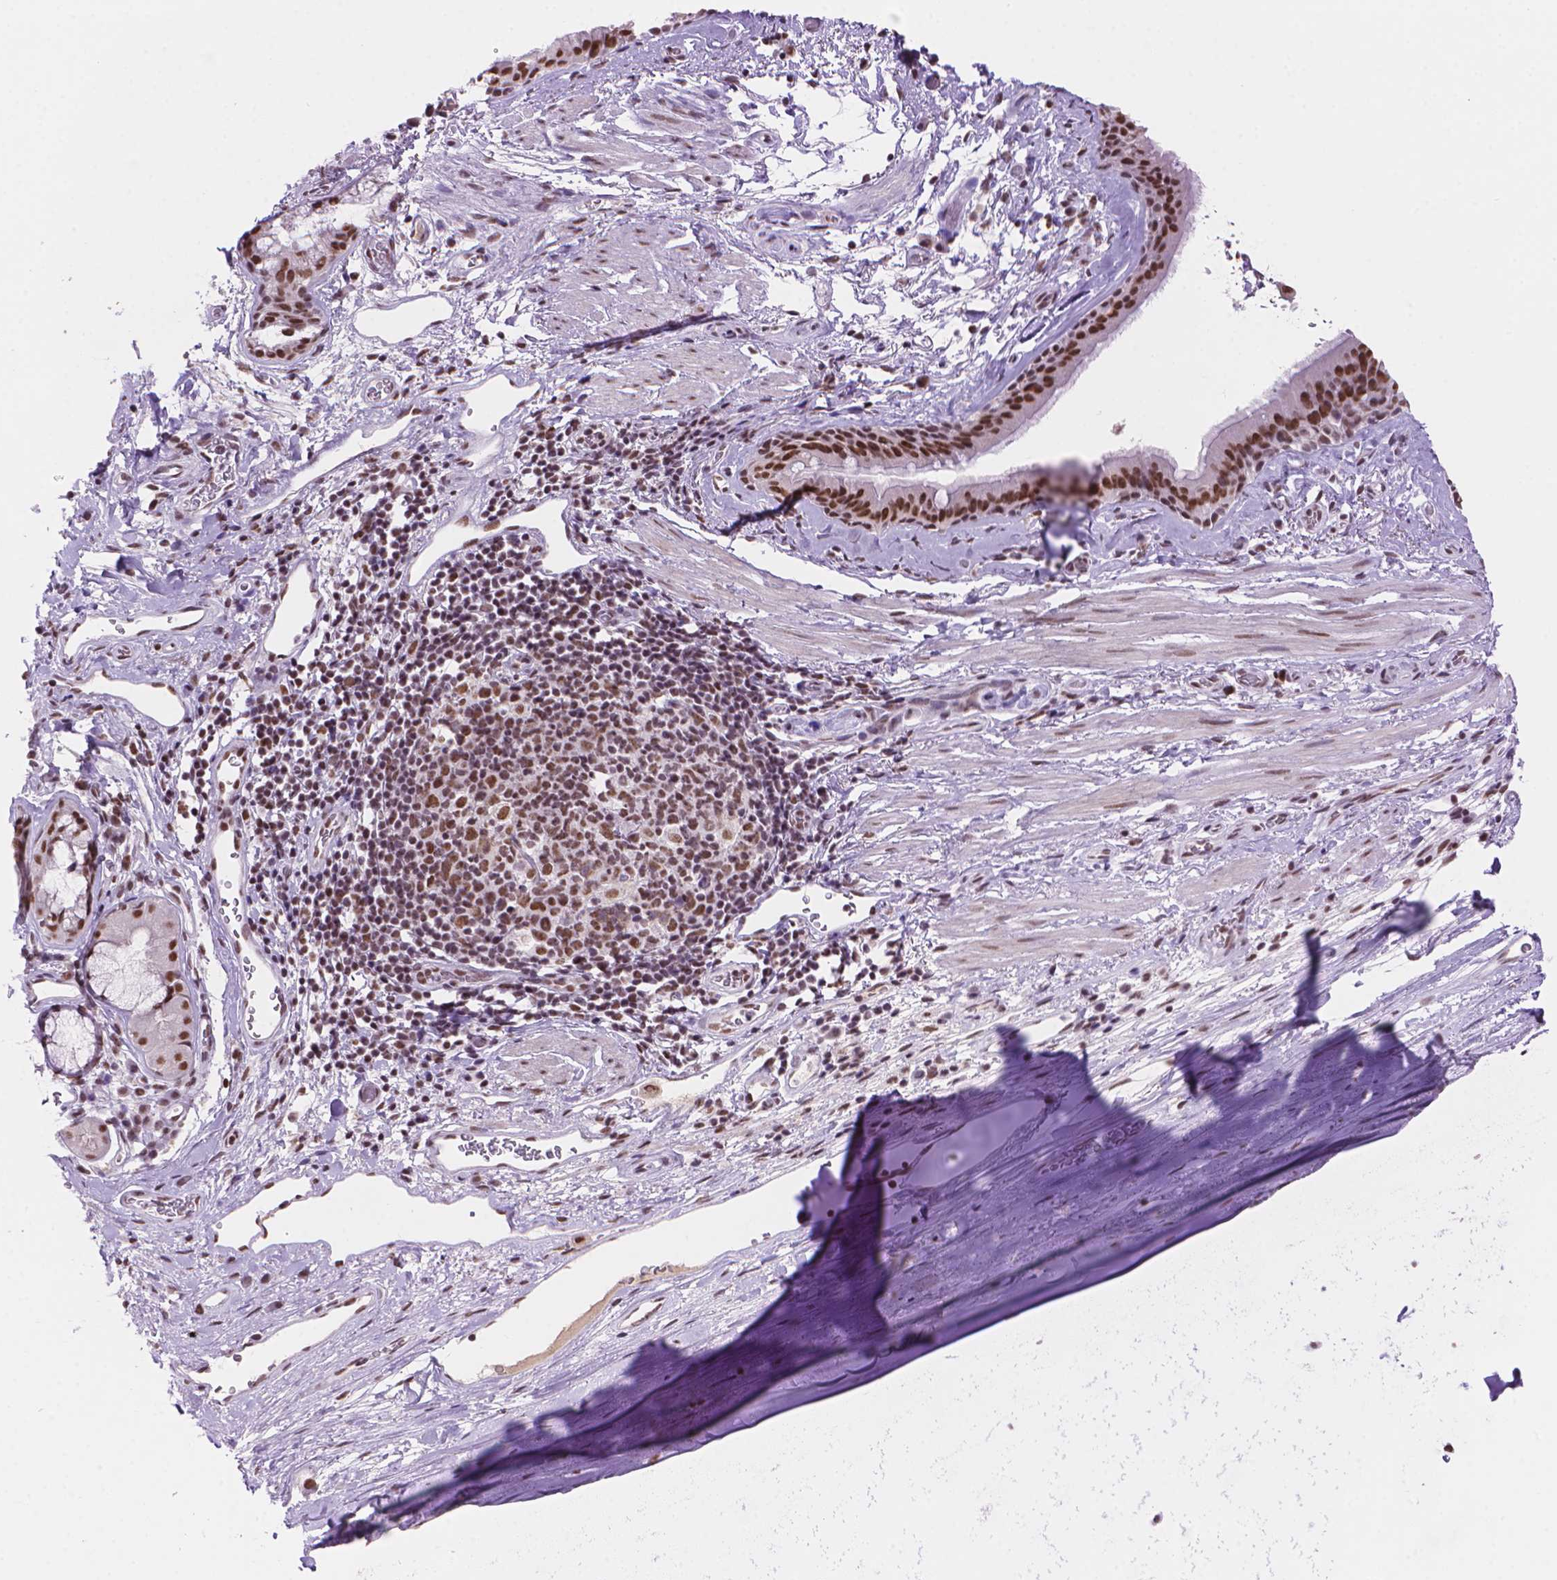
{"staining": {"intensity": "strong", "quantity": ">75%", "location": "nuclear"}, "tissue": "bronchus", "cell_type": "Respiratory epithelial cells", "image_type": "normal", "snomed": [{"axis": "morphology", "description": "Normal tissue, NOS"}, {"axis": "topography", "description": "Cartilage tissue"}, {"axis": "topography", "description": "Bronchus"}], "caption": "A histopathology image showing strong nuclear positivity in approximately >75% of respiratory epithelial cells in benign bronchus, as visualized by brown immunohistochemical staining.", "gene": "RPA4", "patient": {"sex": "male", "age": 58}}